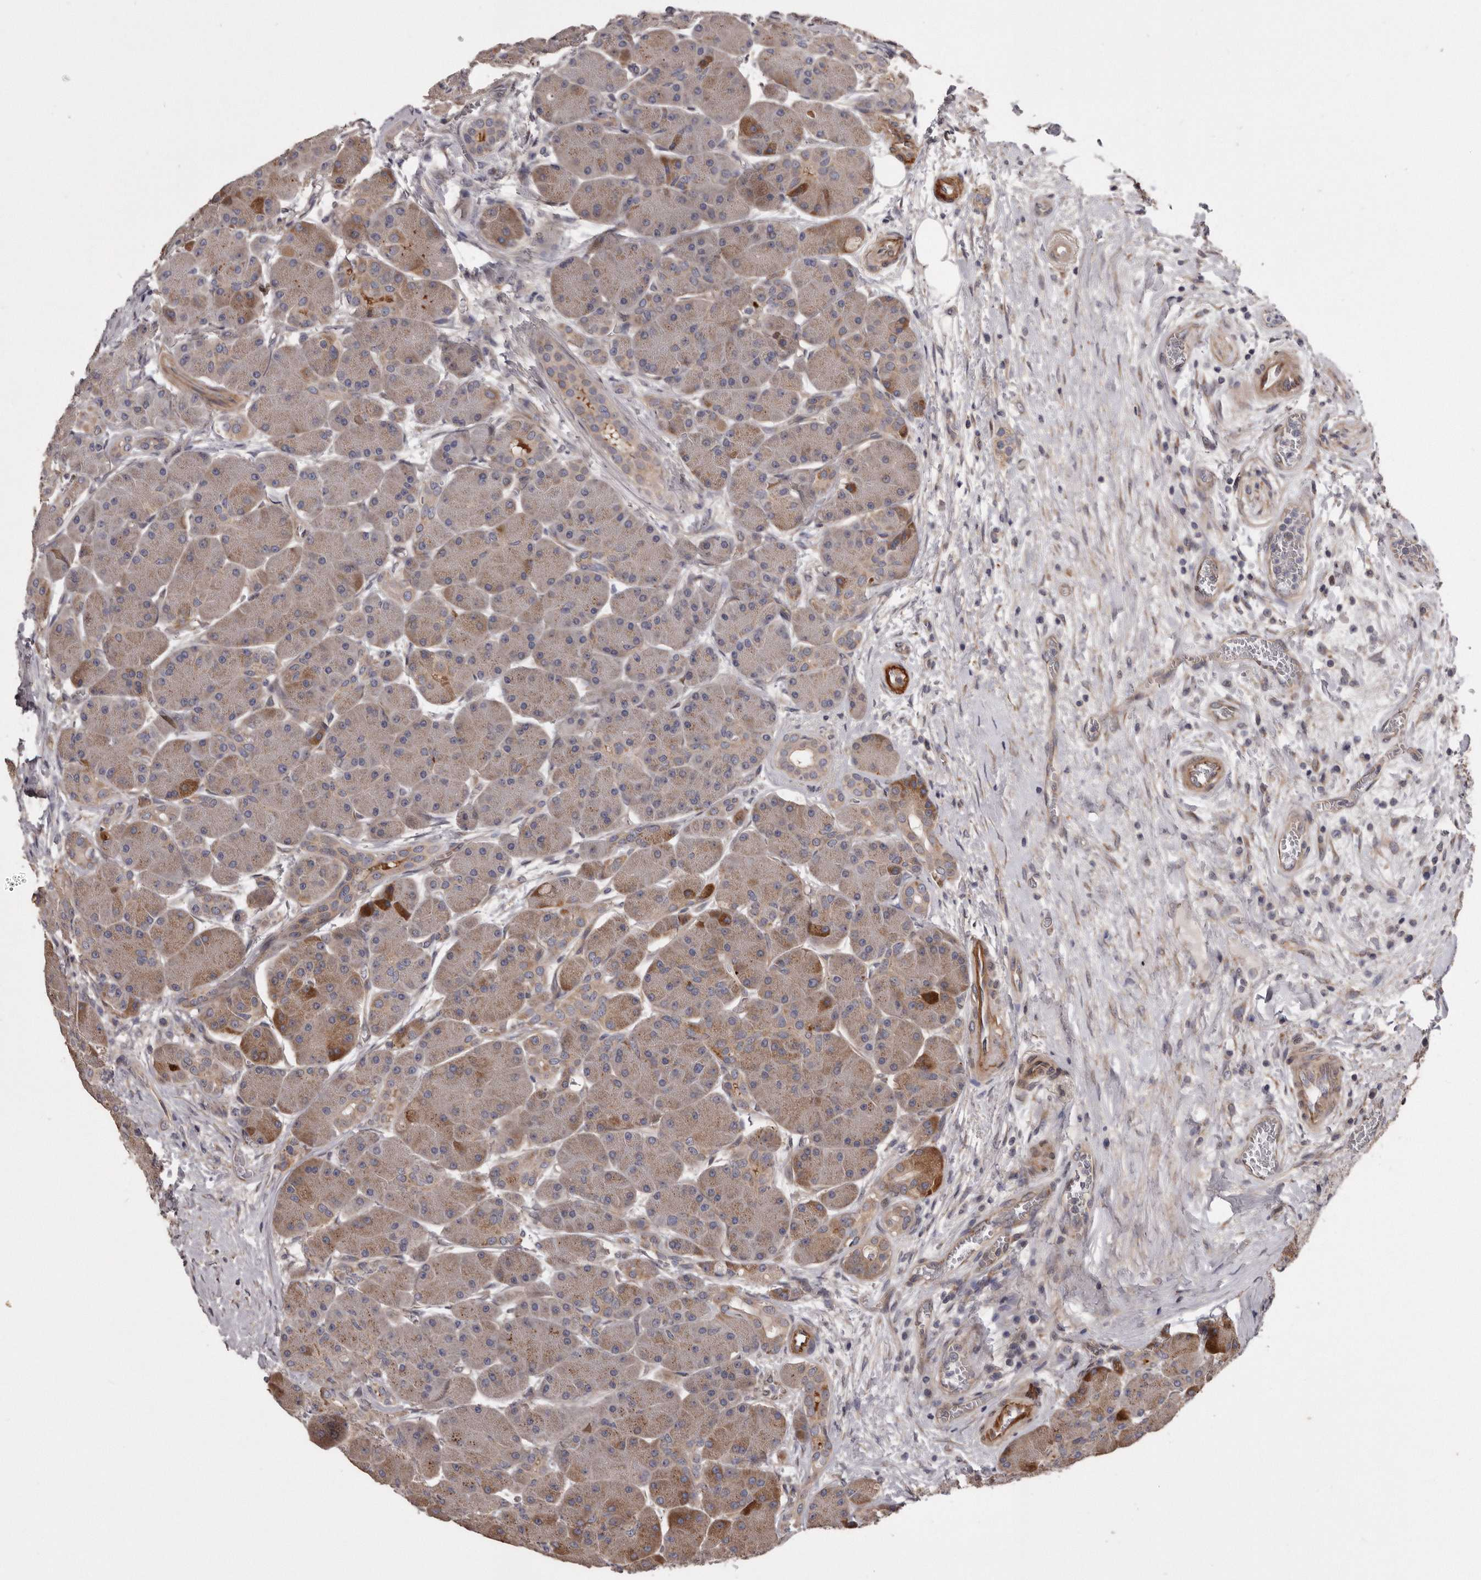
{"staining": {"intensity": "strong", "quantity": "25%-75%", "location": "cytoplasmic/membranous"}, "tissue": "pancreas", "cell_type": "Exocrine glandular cells", "image_type": "normal", "snomed": [{"axis": "morphology", "description": "Normal tissue, NOS"}, {"axis": "topography", "description": "Pancreas"}], "caption": "Protein analysis of unremarkable pancreas shows strong cytoplasmic/membranous expression in approximately 25%-75% of exocrine glandular cells.", "gene": "ARMCX1", "patient": {"sex": "male", "age": 63}}